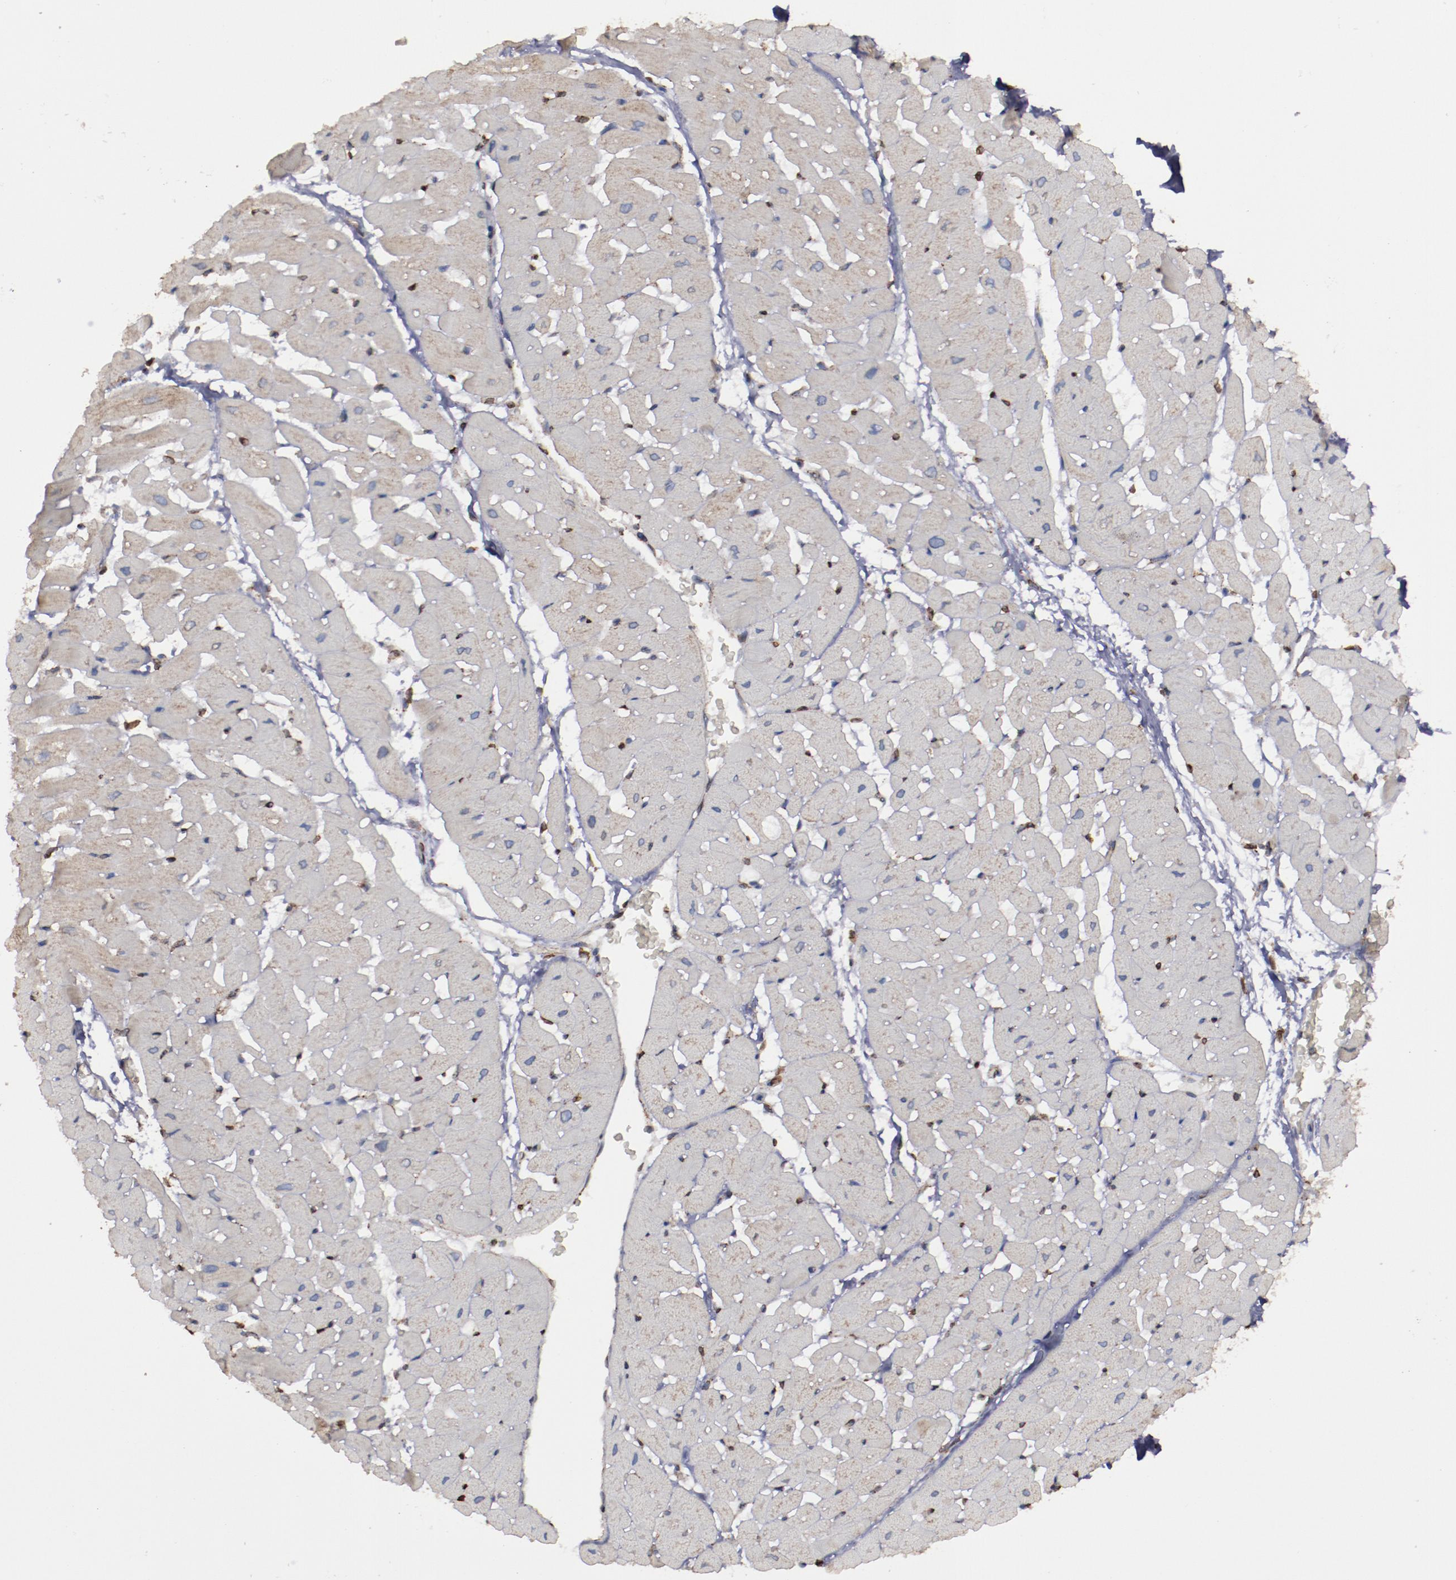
{"staining": {"intensity": "weak", "quantity": "<25%", "location": "cytoplasmic/membranous"}, "tissue": "heart muscle", "cell_type": "Cardiomyocytes", "image_type": "normal", "snomed": [{"axis": "morphology", "description": "Normal tissue, NOS"}, {"axis": "topography", "description": "Heart"}], "caption": "High power microscopy histopathology image of an immunohistochemistry (IHC) histopathology image of unremarkable heart muscle, revealing no significant positivity in cardiomyocytes. (IHC, brightfield microscopy, high magnification).", "gene": "ERLIN2", "patient": {"sex": "male", "age": 45}}